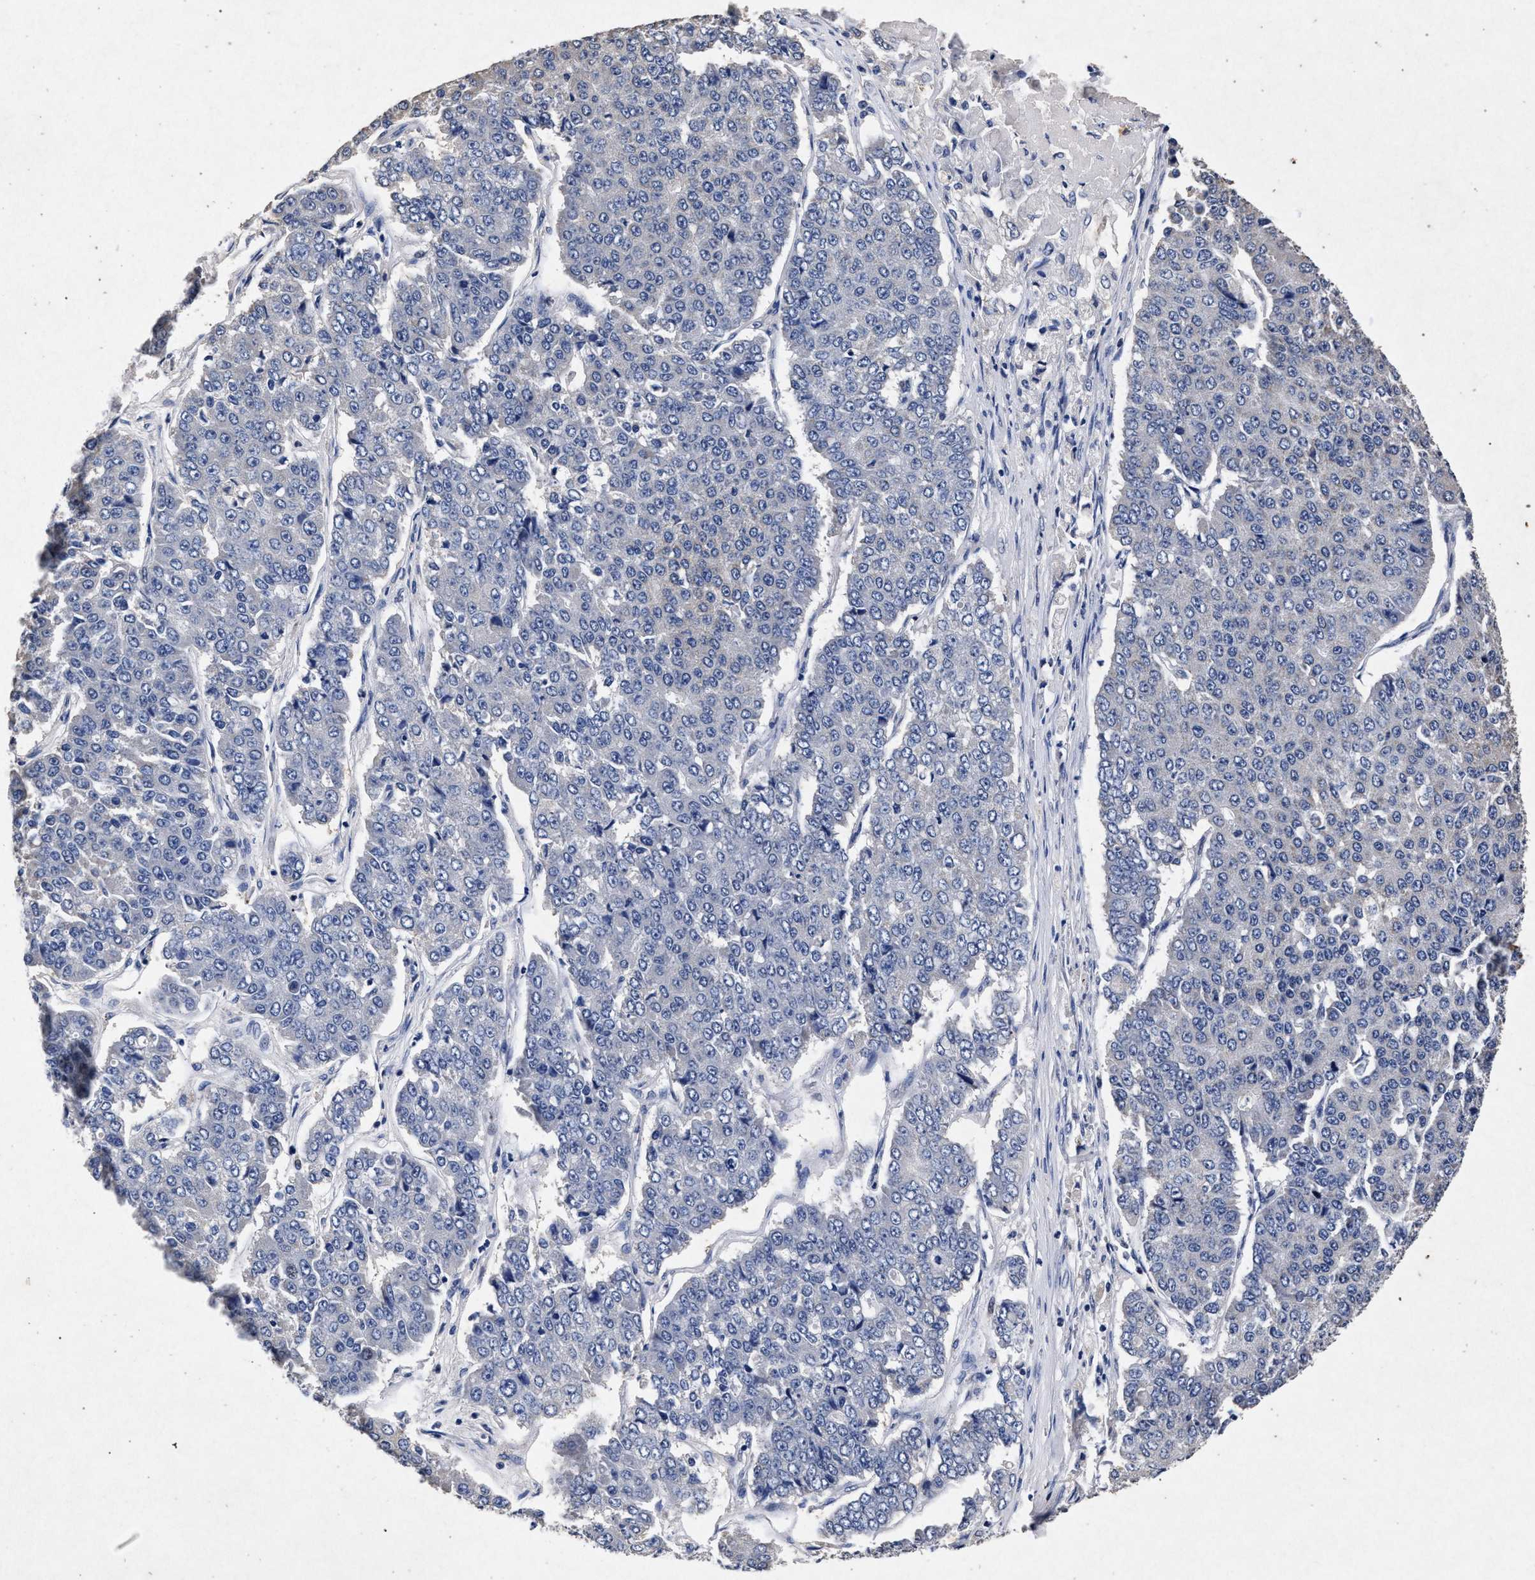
{"staining": {"intensity": "negative", "quantity": "none", "location": "none"}, "tissue": "pancreatic cancer", "cell_type": "Tumor cells", "image_type": "cancer", "snomed": [{"axis": "morphology", "description": "Adenocarcinoma, NOS"}, {"axis": "topography", "description": "Pancreas"}], "caption": "Immunohistochemistry (IHC) micrograph of pancreatic cancer stained for a protein (brown), which shows no staining in tumor cells.", "gene": "ATP1A2", "patient": {"sex": "male", "age": 50}}